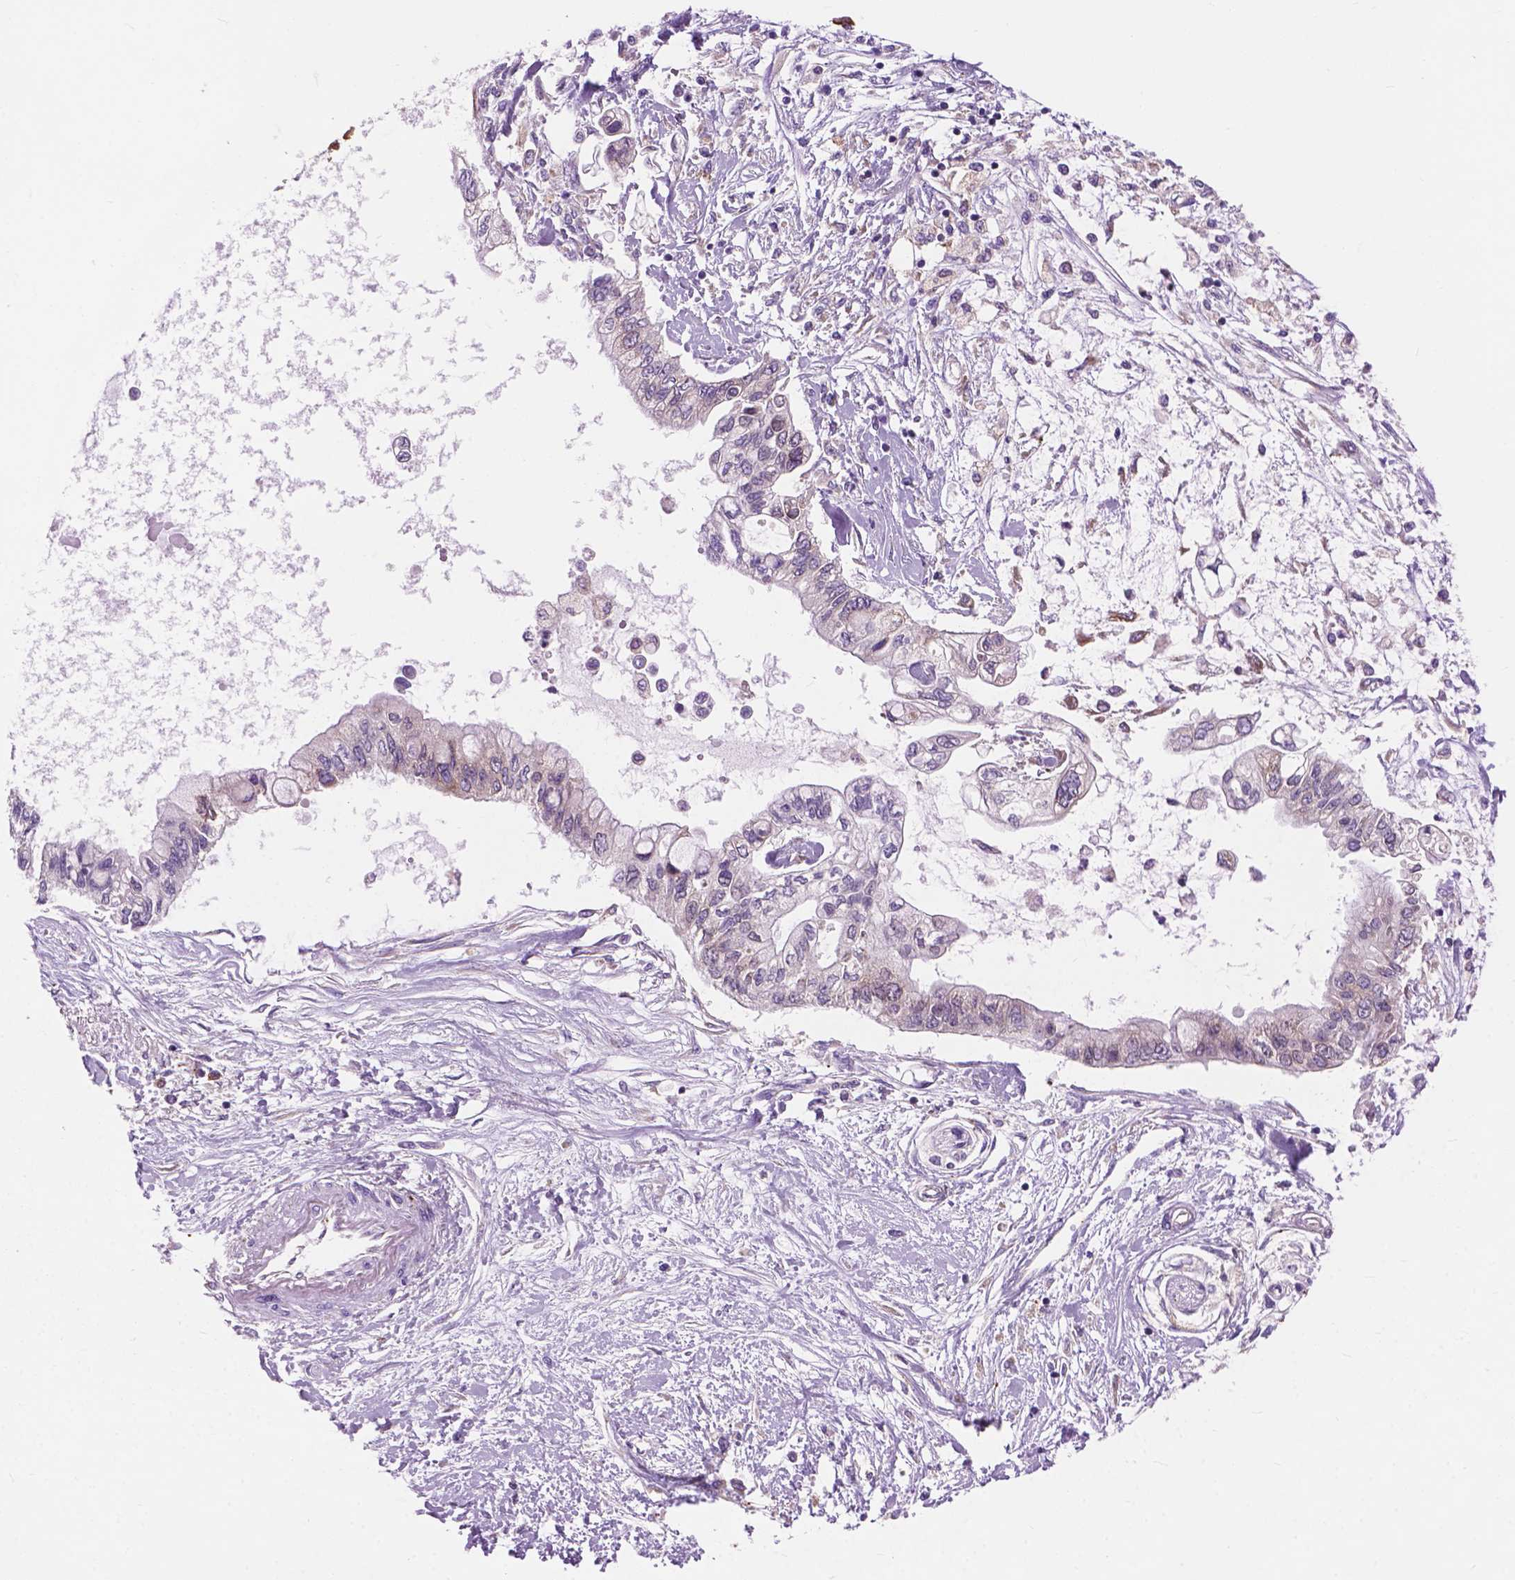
{"staining": {"intensity": "negative", "quantity": "none", "location": "none"}, "tissue": "pancreatic cancer", "cell_type": "Tumor cells", "image_type": "cancer", "snomed": [{"axis": "morphology", "description": "Adenocarcinoma, NOS"}, {"axis": "topography", "description": "Pancreas"}], "caption": "There is no significant staining in tumor cells of pancreatic adenocarcinoma.", "gene": "RPL37A", "patient": {"sex": "female", "age": 77}}